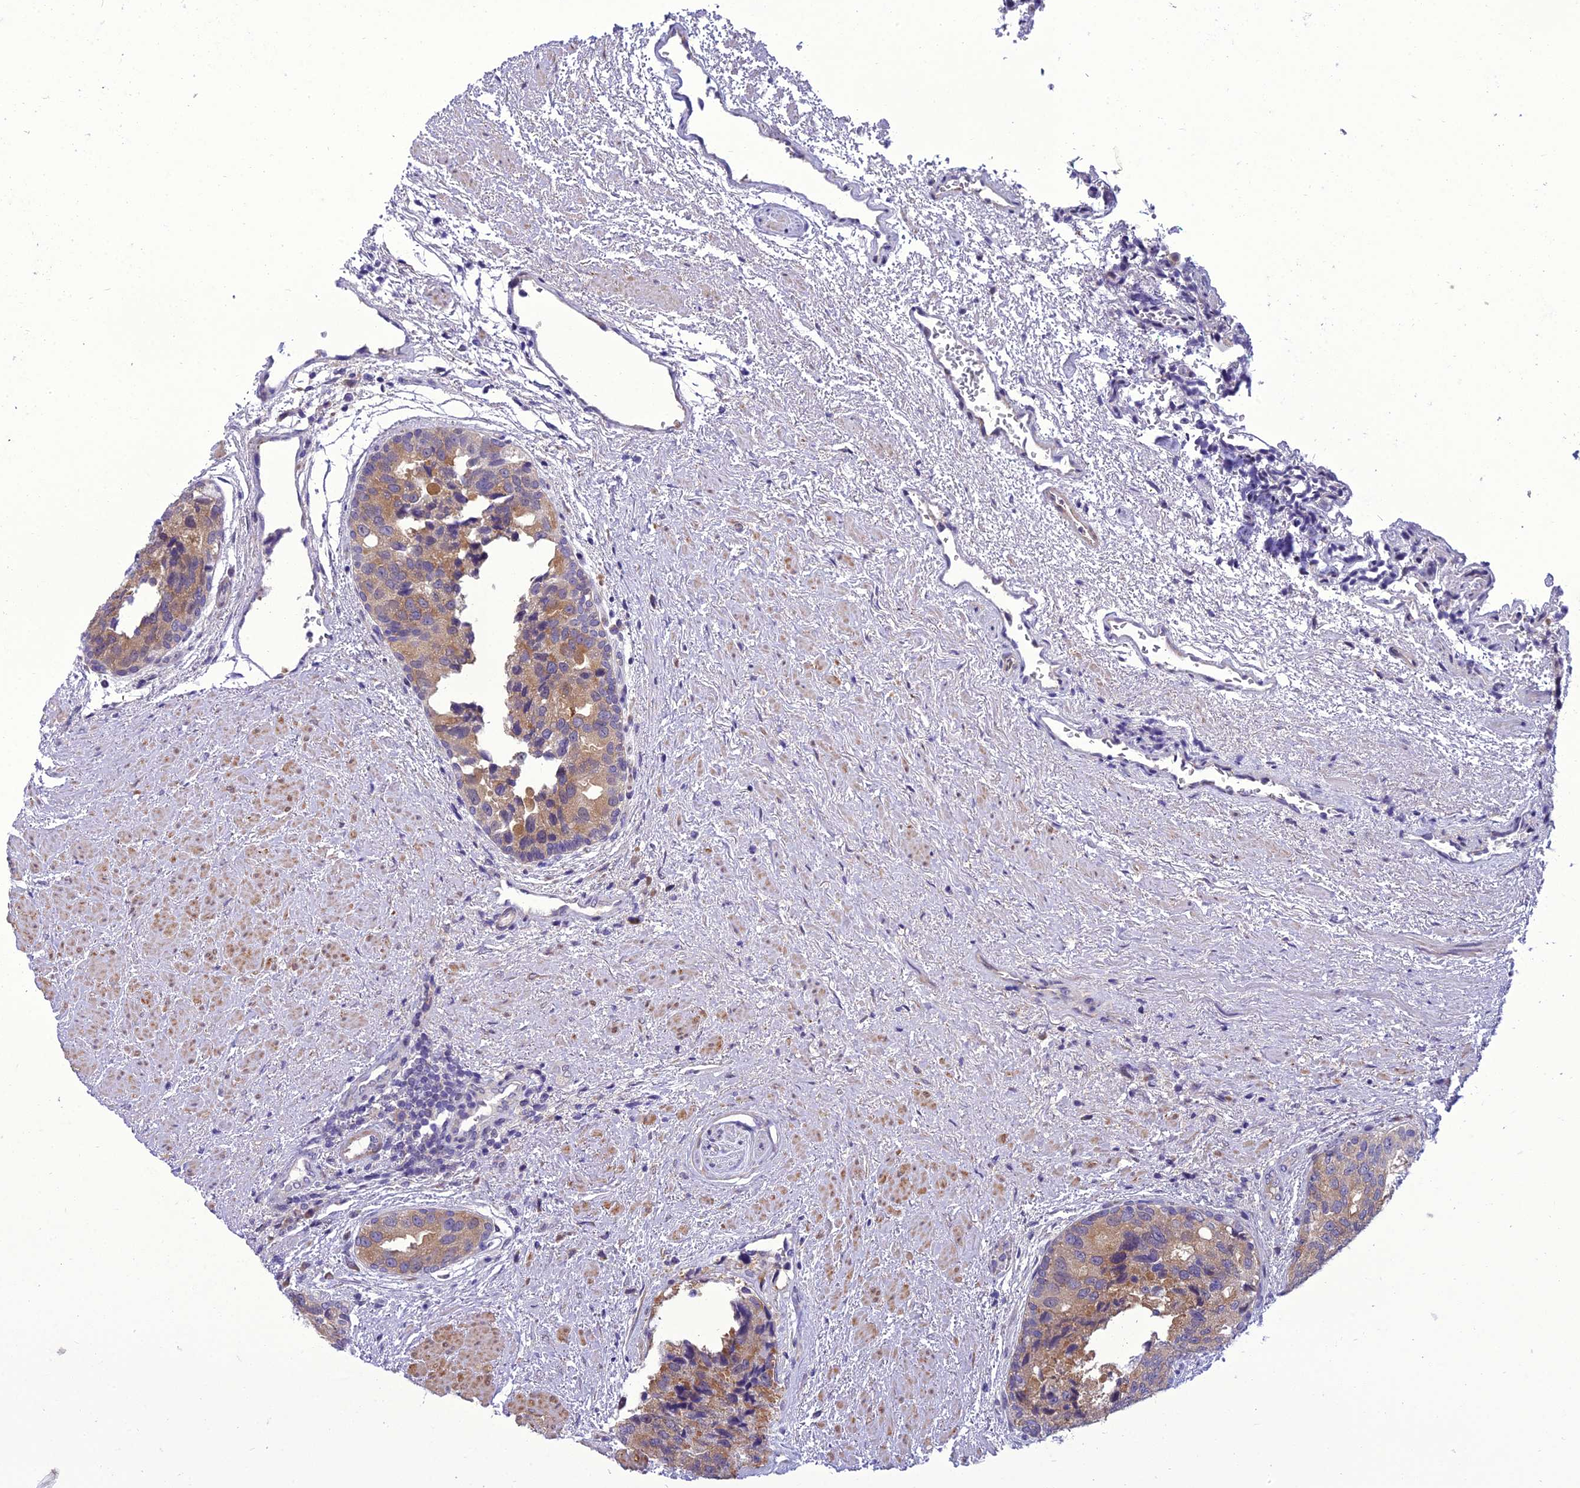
{"staining": {"intensity": "moderate", "quantity": ">75%", "location": "cytoplasmic/membranous"}, "tissue": "prostate cancer", "cell_type": "Tumor cells", "image_type": "cancer", "snomed": [{"axis": "morphology", "description": "Adenocarcinoma, High grade"}, {"axis": "topography", "description": "Prostate"}], "caption": "High-power microscopy captured an immunohistochemistry photomicrograph of adenocarcinoma (high-grade) (prostate), revealing moderate cytoplasmic/membranous expression in about >75% of tumor cells. (Brightfield microscopy of DAB IHC at high magnification).", "gene": "GAB4", "patient": {"sex": "male", "age": 70}}